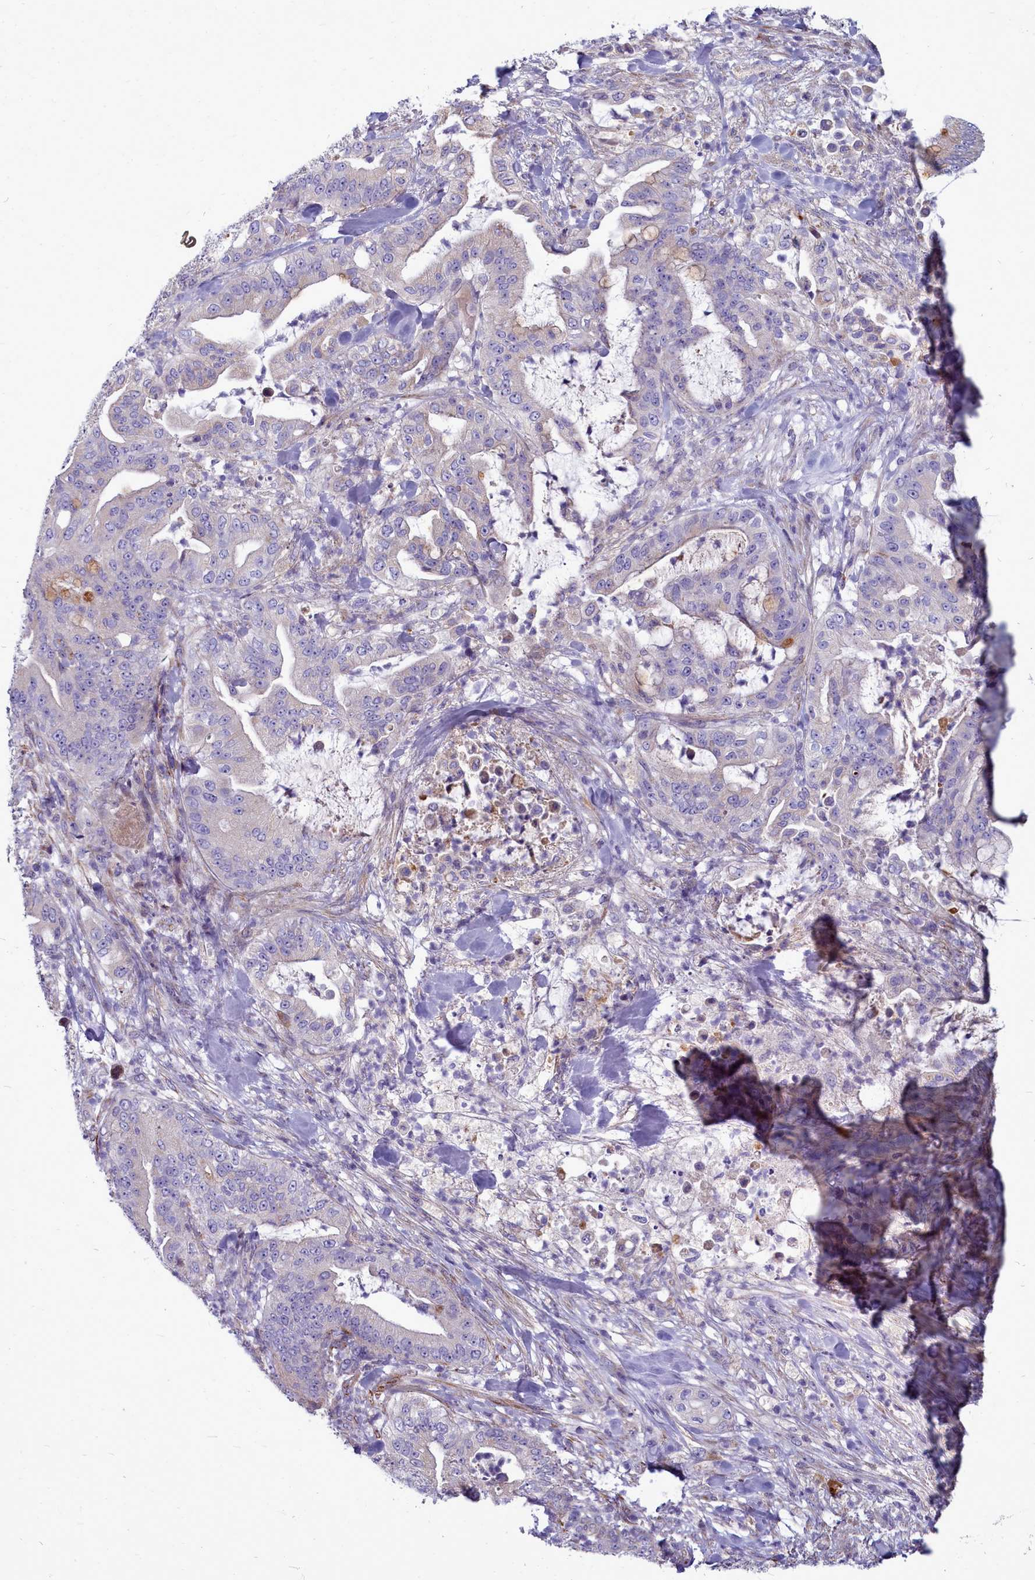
{"staining": {"intensity": "negative", "quantity": "none", "location": "none"}, "tissue": "pancreatic cancer", "cell_type": "Tumor cells", "image_type": "cancer", "snomed": [{"axis": "morphology", "description": "Adenocarcinoma, NOS"}, {"axis": "topography", "description": "Pancreas"}], "caption": "Immunohistochemical staining of pancreatic cancer (adenocarcinoma) displays no significant expression in tumor cells.", "gene": "SMPD4", "patient": {"sex": "male", "age": 71}}